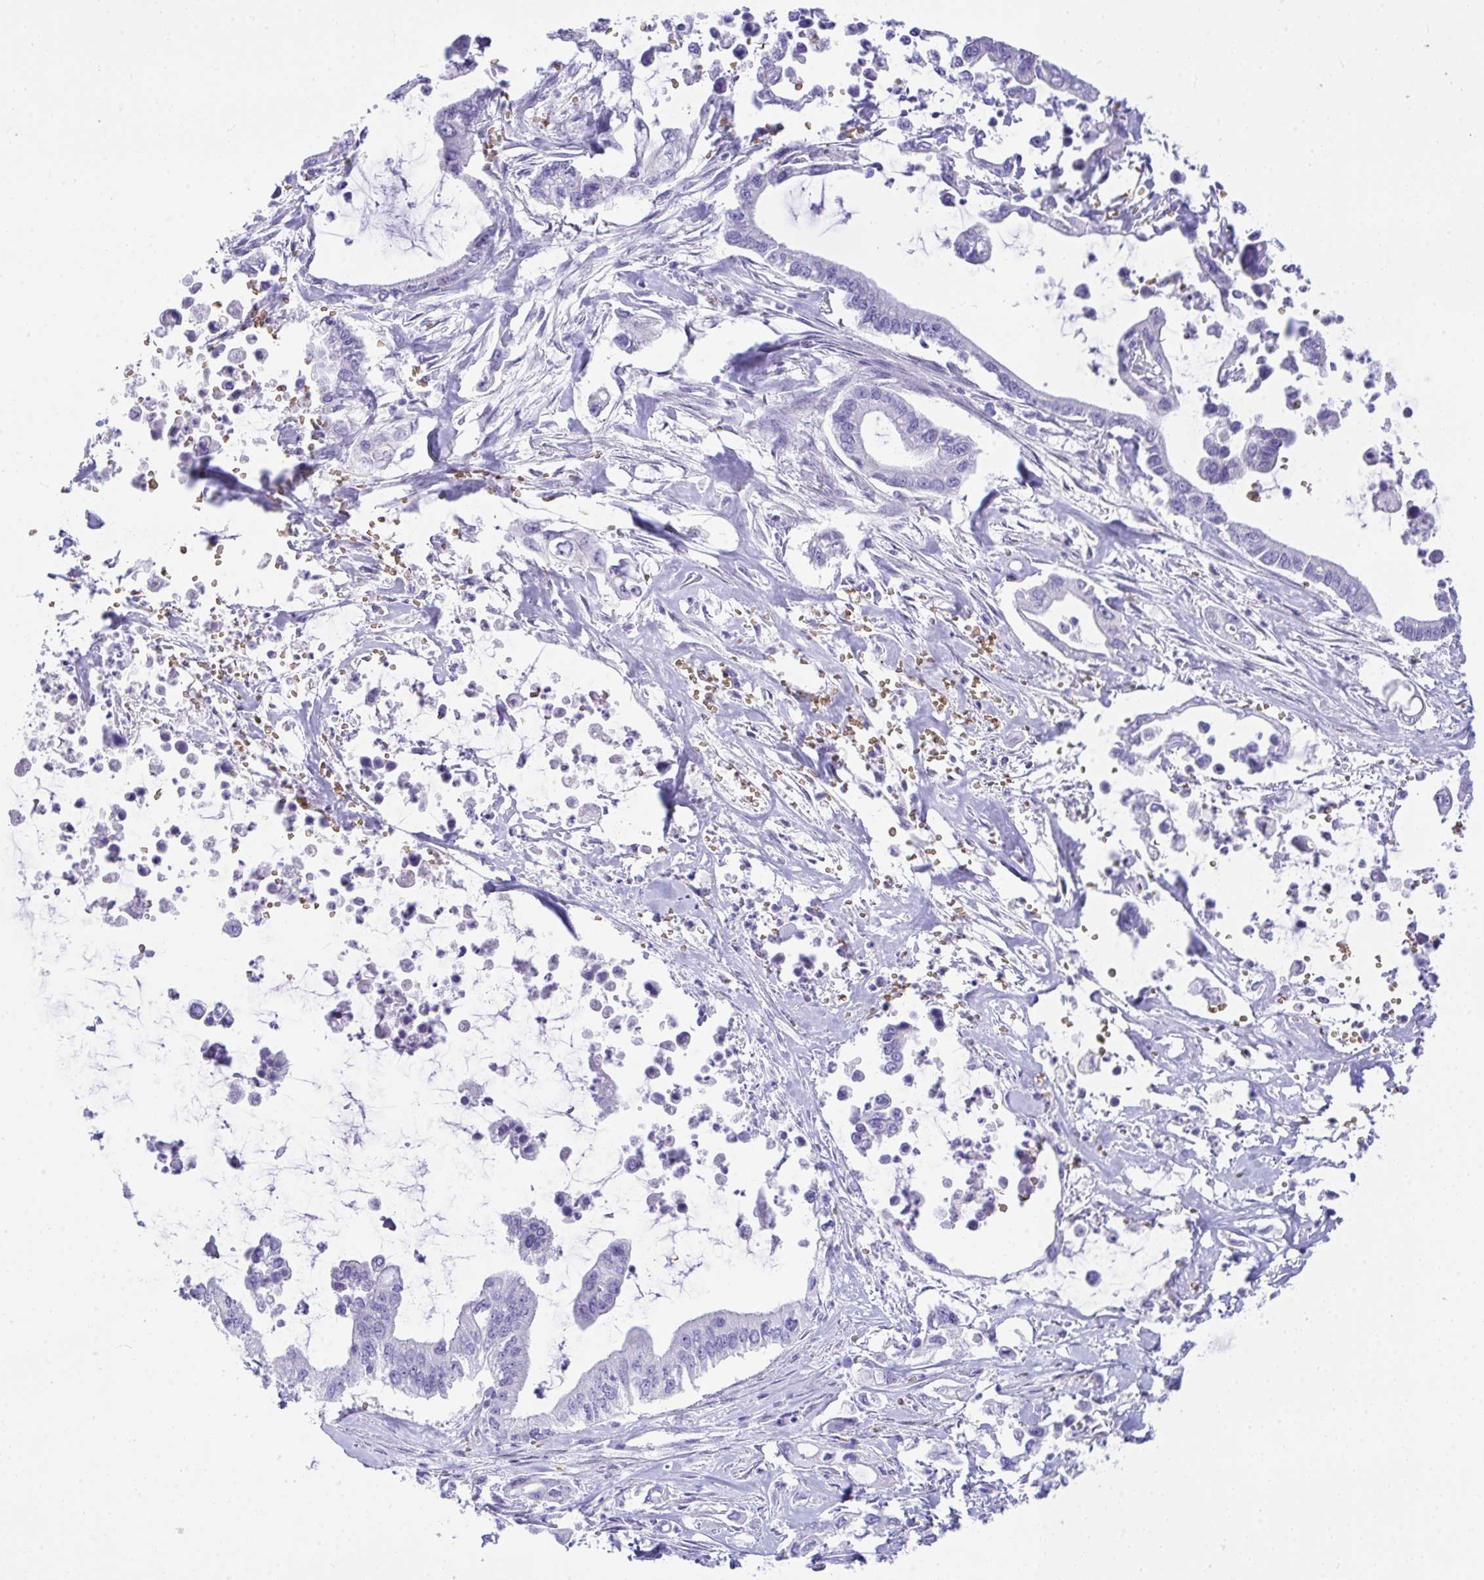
{"staining": {"intensity": "negative", "quantity": "none", "location": "none"}, "tissue": "pancreatic cancer", "cell_type": "Tumor cells", "image_type": "cancer", "snomed": [{"axis": "morphology", "description": "Adenocarcinoma, NOS"}, {"axis": "topography", "description": "Pancreas"}], "caption": "Tumor cells show no significant expression in pancreatic adenocarcinoma. (DAB (3,3'-diaminobenzidine) immunohistochemistry (IHC), high magnification).", "gene": "ANK1", "patient": {"sex": "male", "age": 61}}